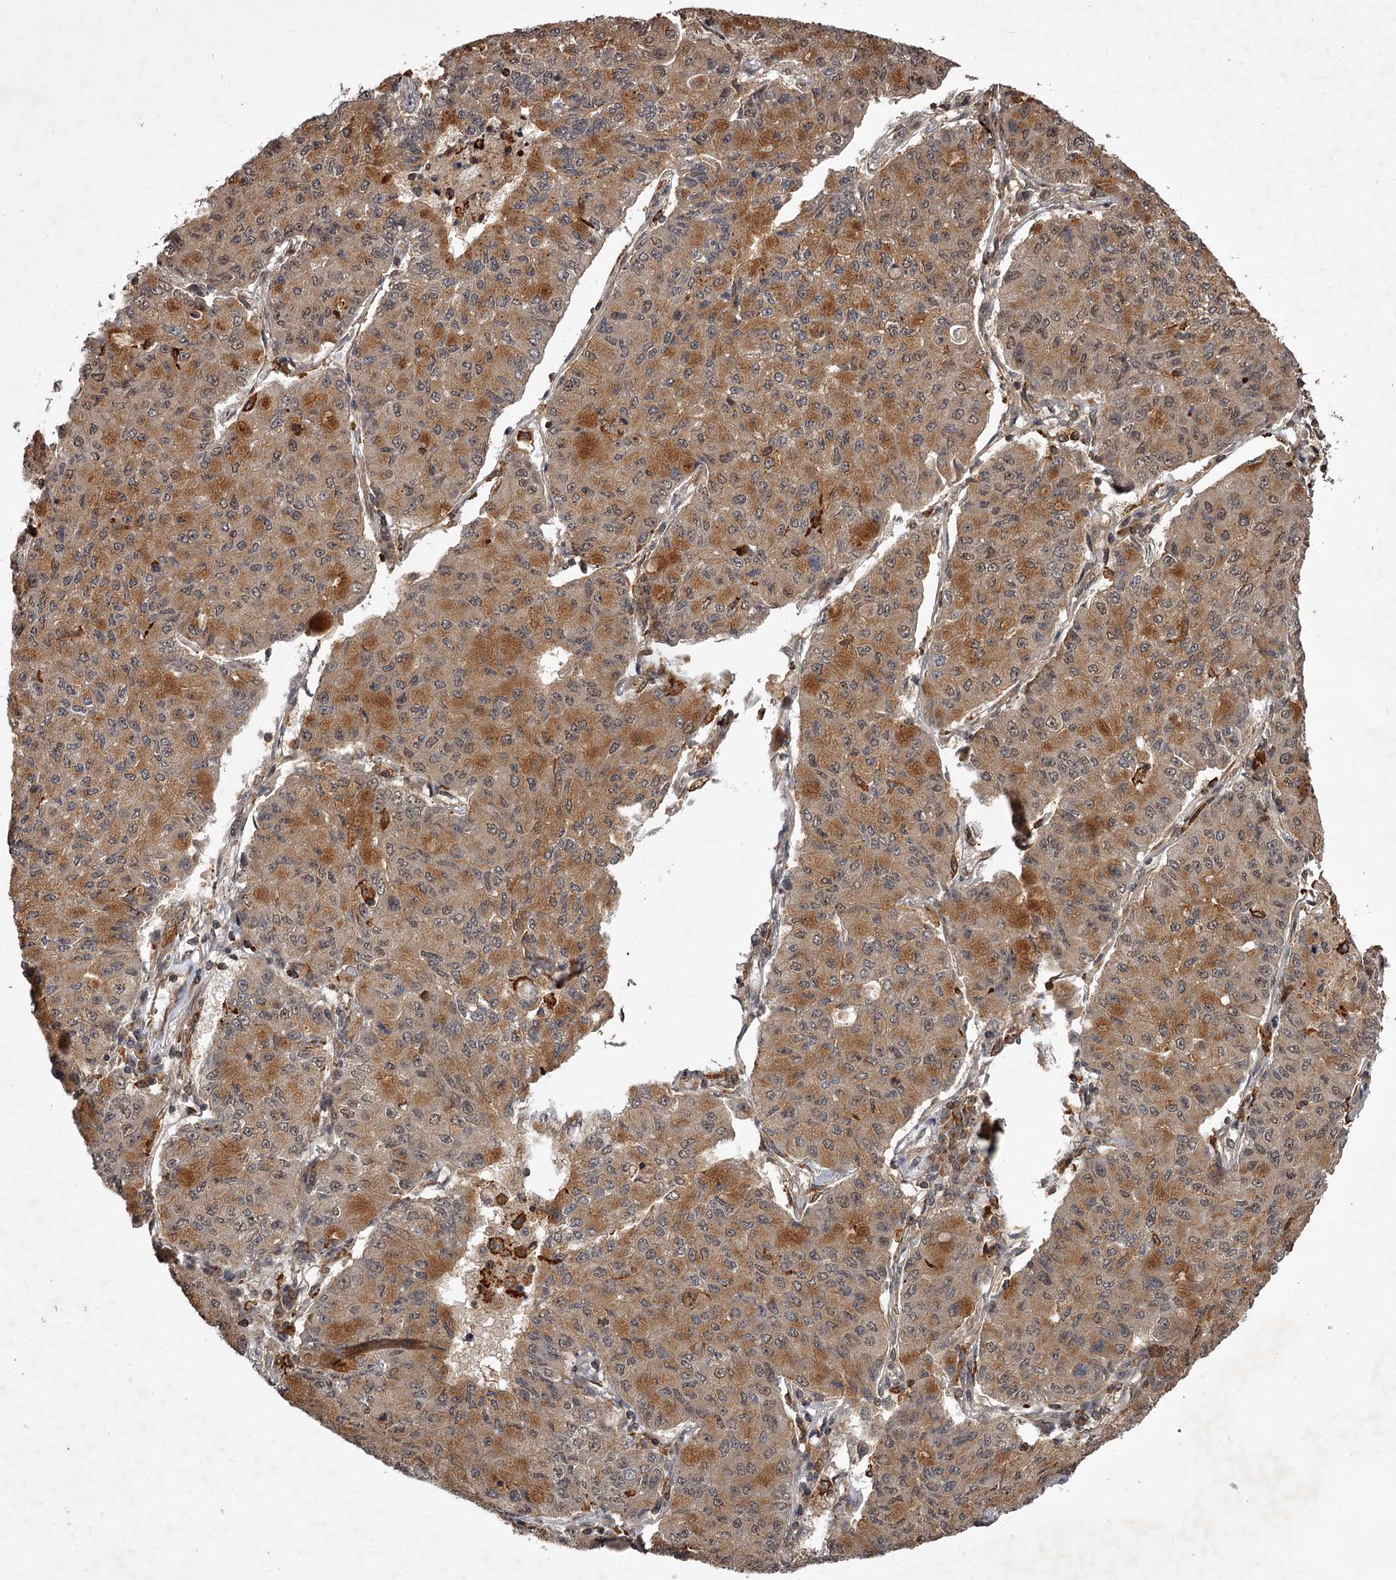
{"staining": {"intensity": "moderate", "quantity": ">75%", "location": "cytoplasmic/membranous"}, "tissue": "lung cancer", "cell_type": "Tumor cells", "image_type": "cancer", "snomed": [{"axis": "morphology", "description": "Squamous cell carcinoma, NOS"}, {"axis": "topography", "description": "Lung"}], "caption": "A brown stain labels moderate cytoplasmic/membranous staining of a protein in lung squamous cell carcinoma tumor cells.", "gene": "TBC1D23", "patient": {"sex": "male", "age": 74}}